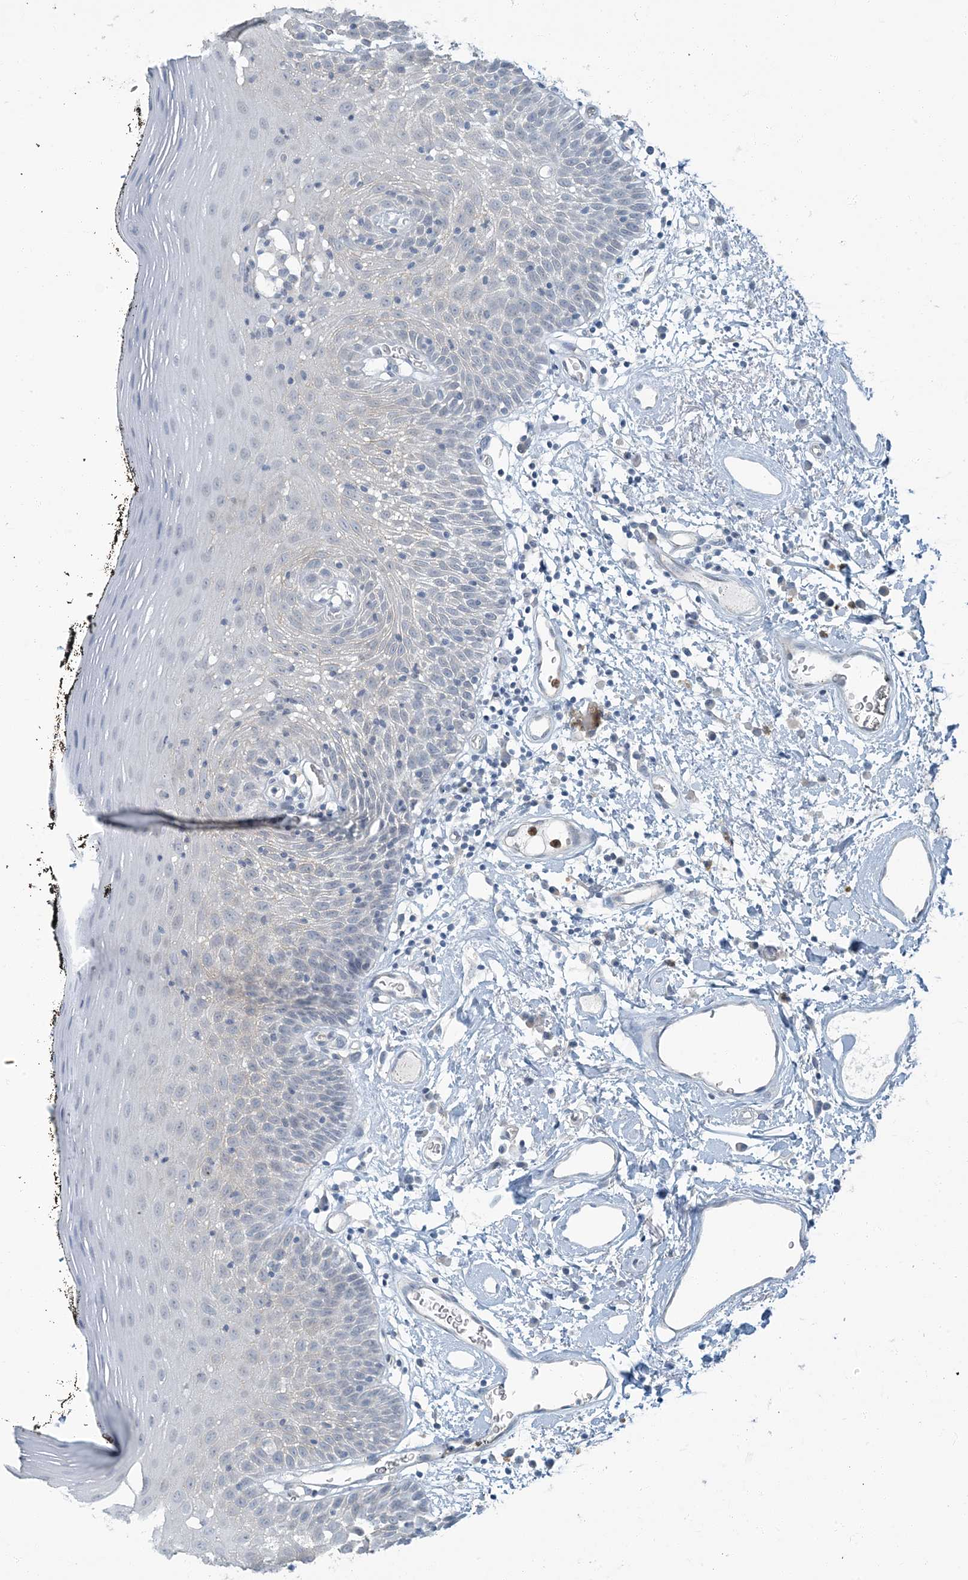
{"staining": {"intensity": "moderate", "quantity": "<25%", "location": "cytoplasmic/membranous"}, "tissue": "oral mucosa", "cell_type": "Squamous epithelial cells", "image_type": "normal", "snomed": [{"axis": "morphology", "description": "Normal tissue, NOS"}, {"axis": "topography", "description": "Oral tissue"}], "caption": "The image reveals a brown stain indicating the presence of a protein in the cytoplasmic/membranous of squamous epithelial cells in oral mucosa. The protein of interest is shown in brown color, while the nuclei are stained blue.", "gene": "EPHA4", "patient": {"sex": "male", "age": 74}}